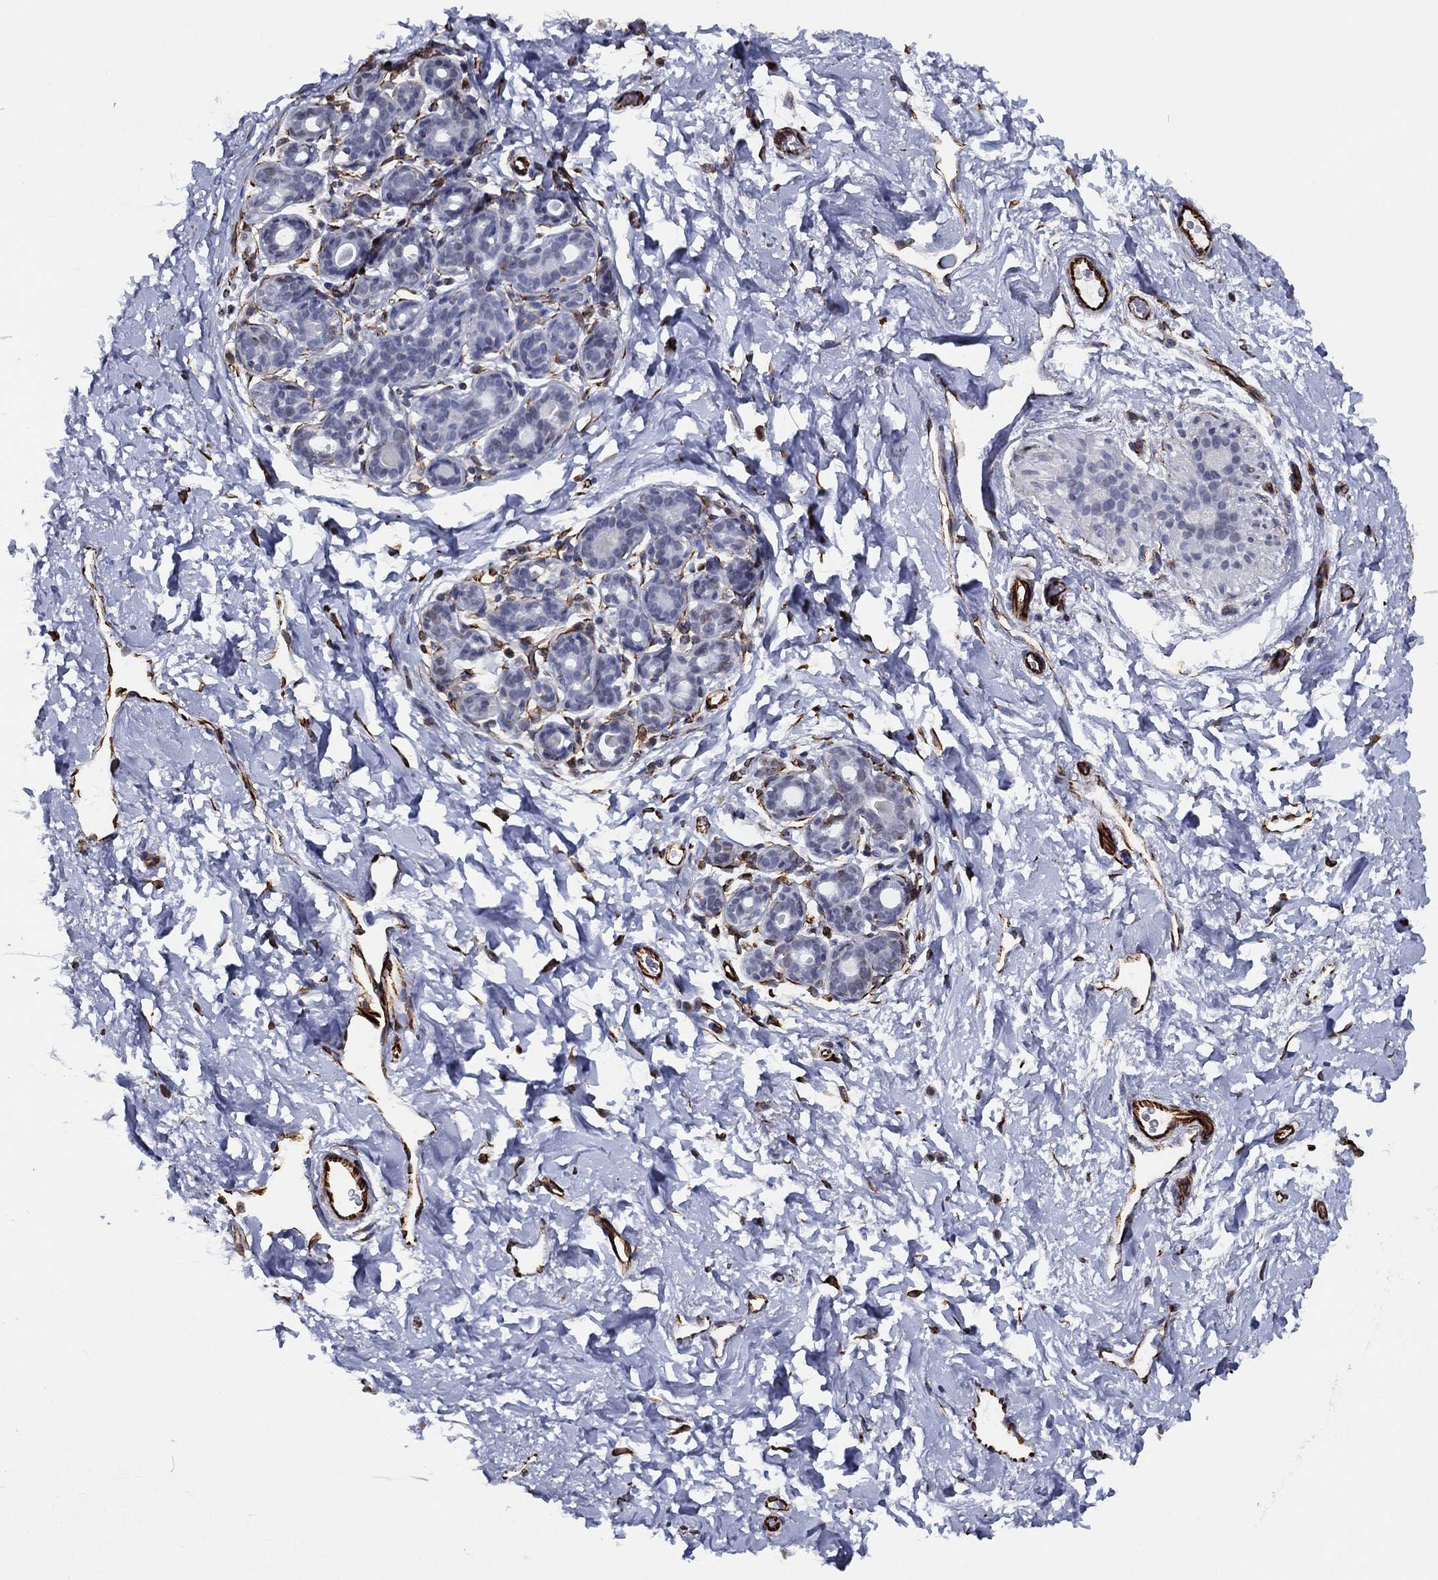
{"staining": {"intensity": "negative", "quantity": "none", "location": "none"}, "tissue": "breast", "cell_type": "Glandular cells", "image_type": "normal", "snomed": [{"axis": "morphology", "description": "Normal tissue, NOS"}, {"axis": "topography", "description": "Breast"}], "caption": "IHC image of benign breast stained for a protein (brown), which reveals no expression in glandular cells.", "gene": "MAS1", "patient": {"sex": "female", "age": 43}}